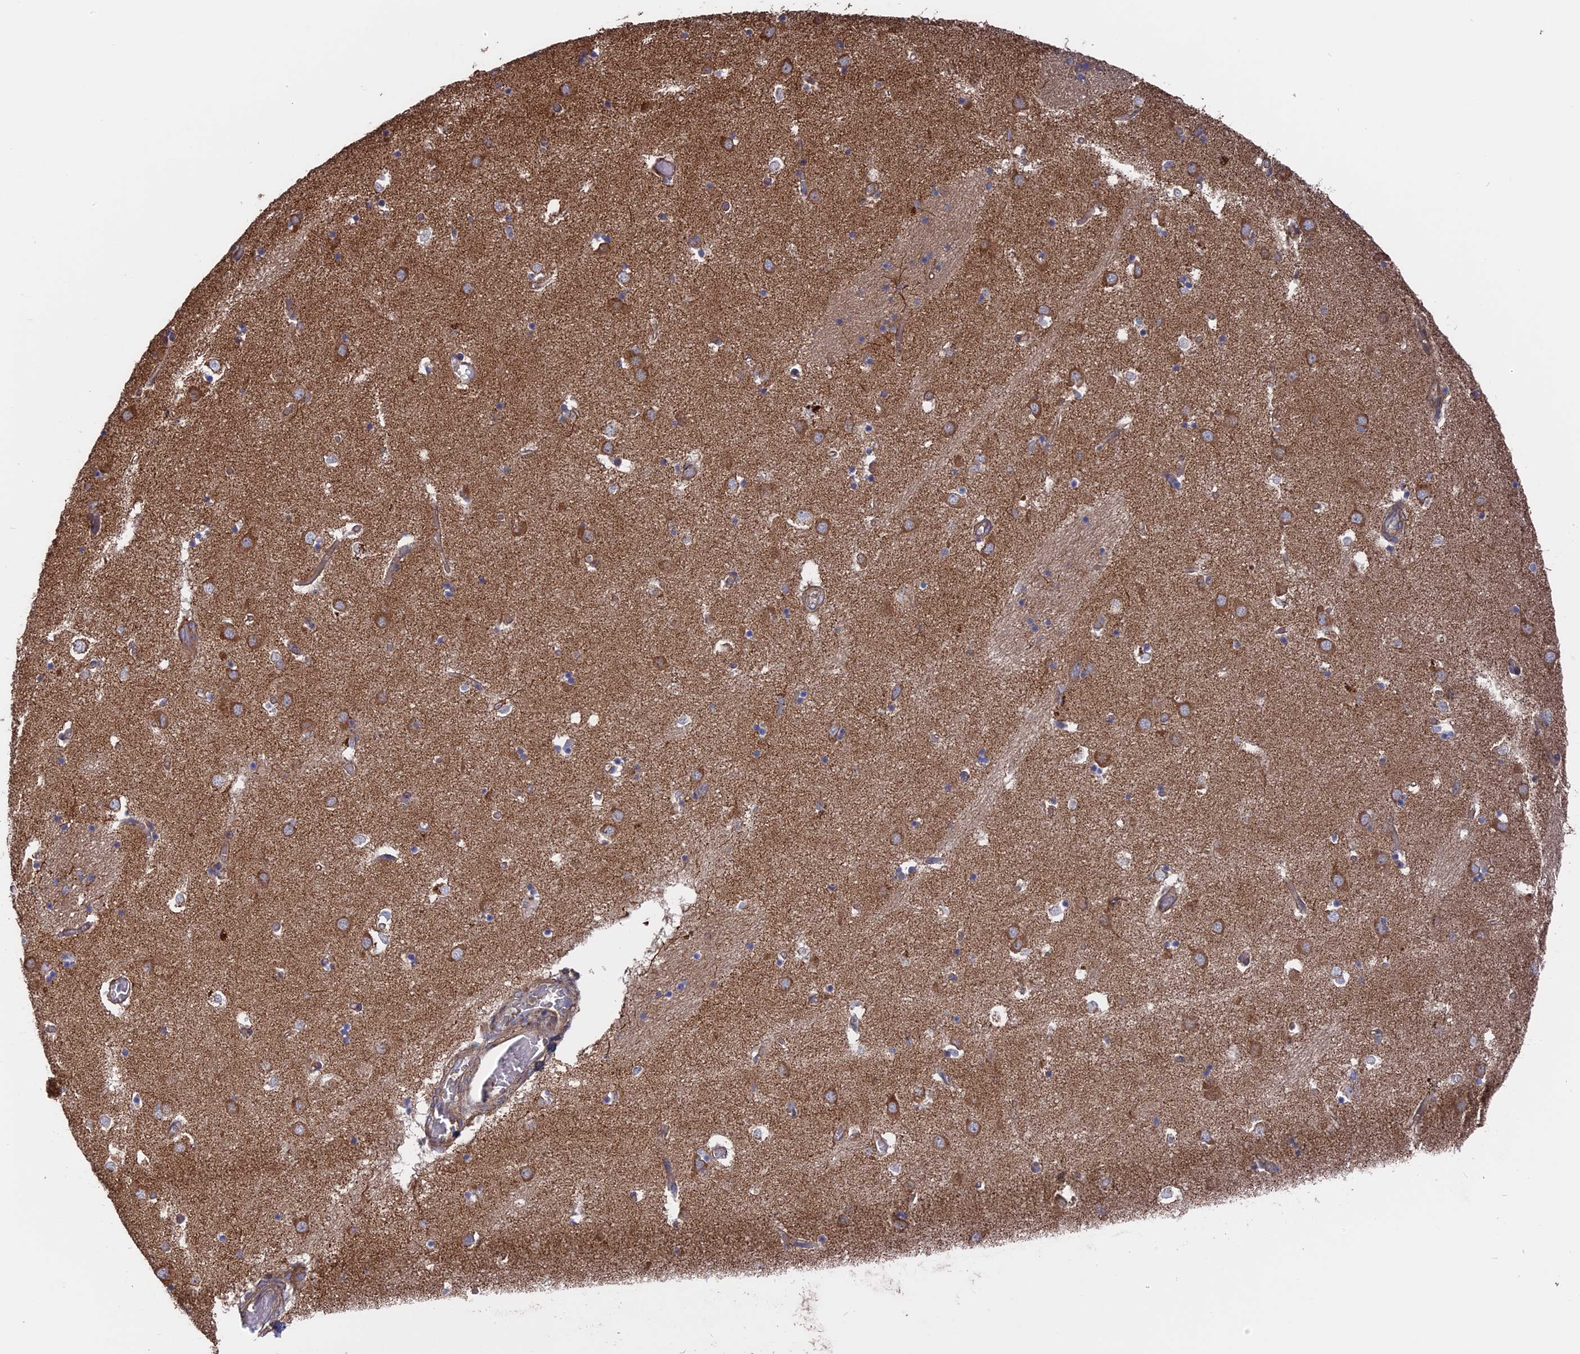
{"staining": {"intensity": "moderate", "quantity": "25%-75%", "location": "cytoplasmic/membranous"}, "tissue": "caudate", "cell_type": "Glial cells", "image_type": "normal", "snomed": [{"axis": "morphology", "description": "Normal tissue, NOS"}, {"axis": "topography", "description": "Lateral ventricle wall"}], "caption": "High-power microscopy captured an IHC image of unremarkable caudate, revealing moderate cytoplasmic/membranous expression in approximately 25%-75% of glial cells. The protein is shown in brown color, while the nuclei are stained blue.", "gene": "TELO2", "patient": {"sex": "male", "age": 70}}